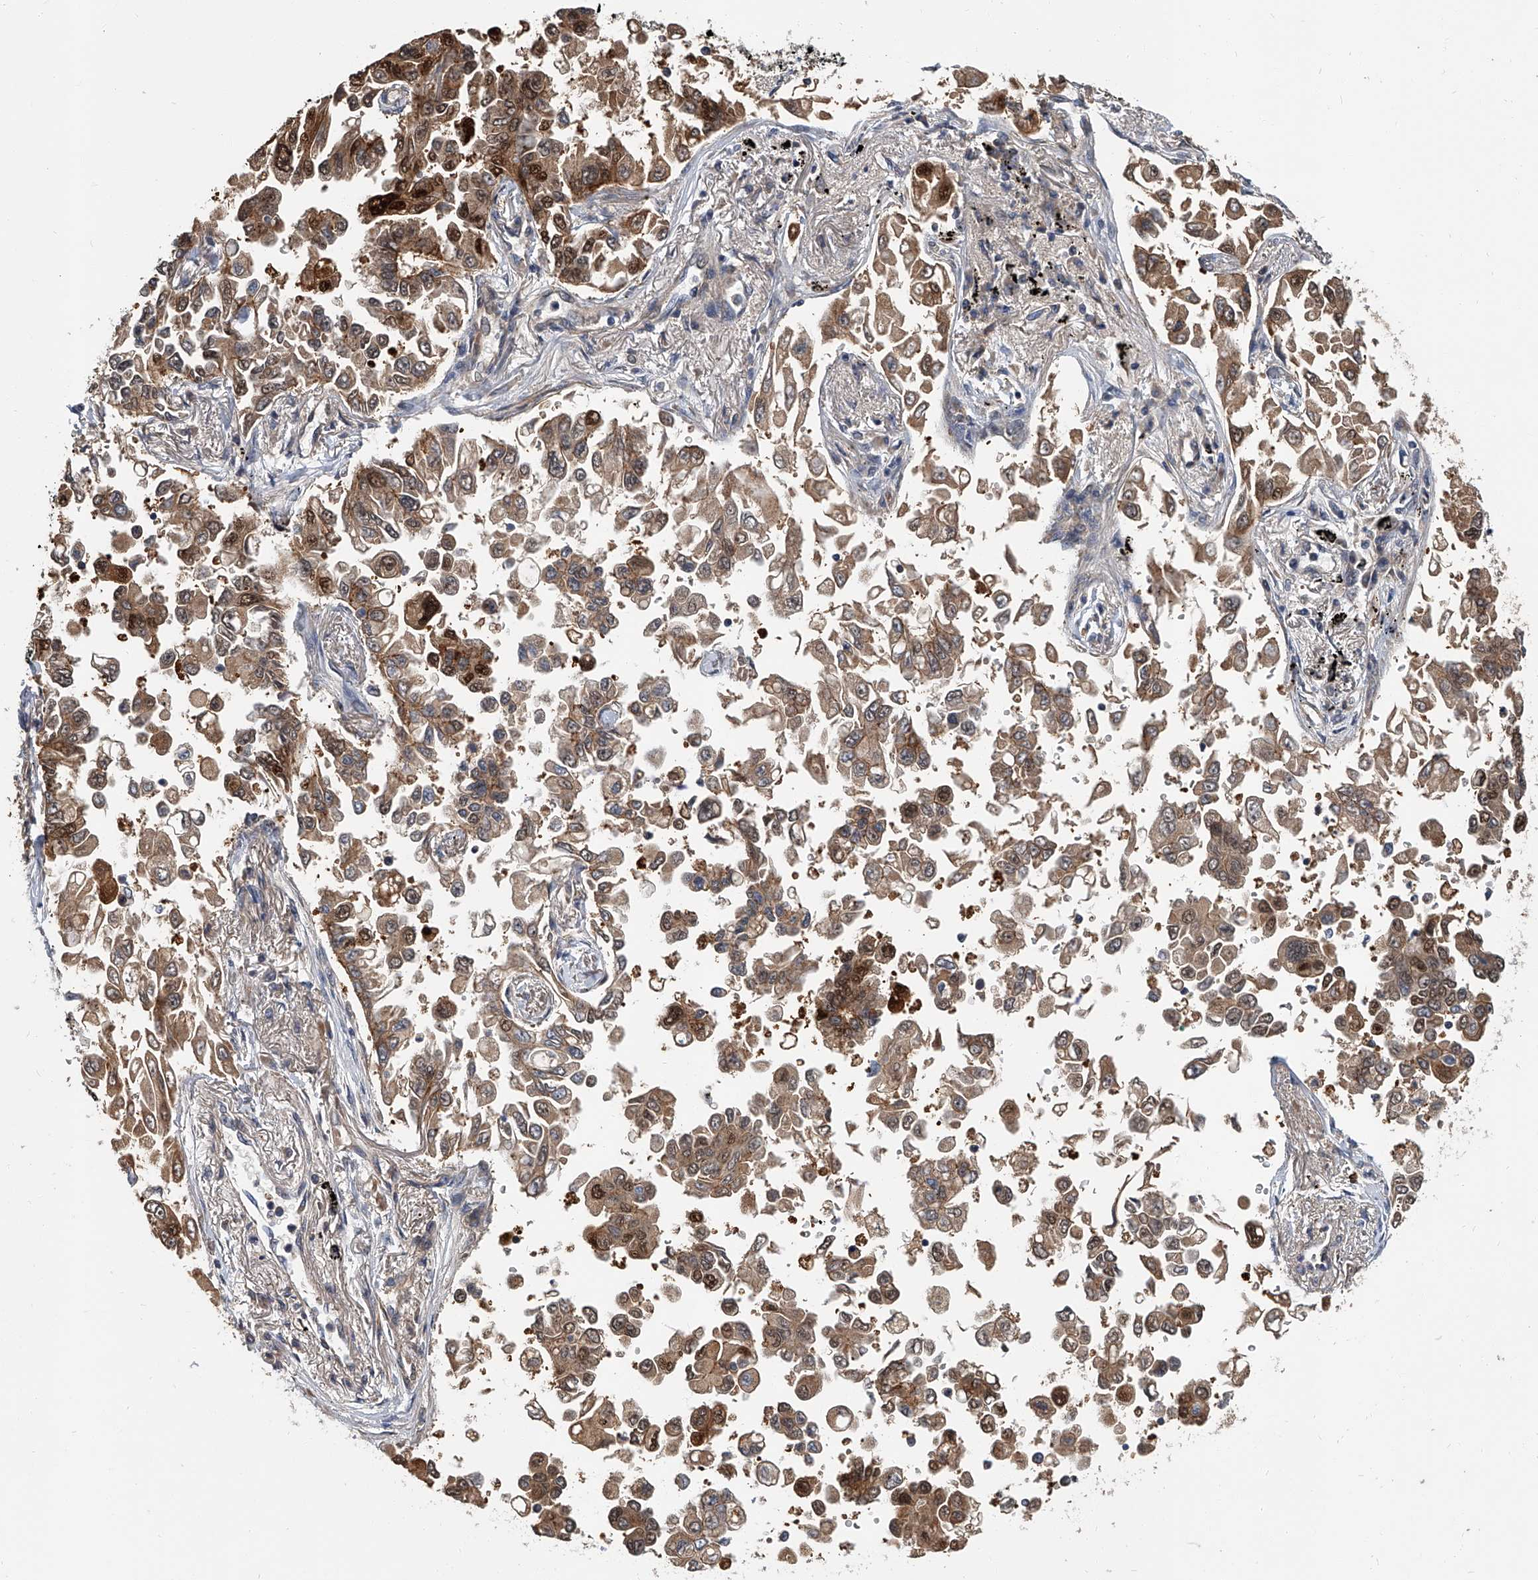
{"staining": {"intensity": "moderate", "quantity": ">75%", "location": "cytoplasmic/membranous,nuclear"}, "tissue": "lung cancer", "cell_type": "Tumor cells", "image_type": "cancer", "snomed": [{"axis": "morphology", "description": "Adenocarcinoma, NOS"}, {"axis": "topography", "description": "Lung"}], "caption": "A high-resolution image shows immunohistochemistry staining of adenocarcinoma (lung), which shows moderate cytoplasmic/membranous and nuclear expression in approximately >75% of tumor cells.", "gene": "CD200", "patient": {"sex": "female", "age": 67}}